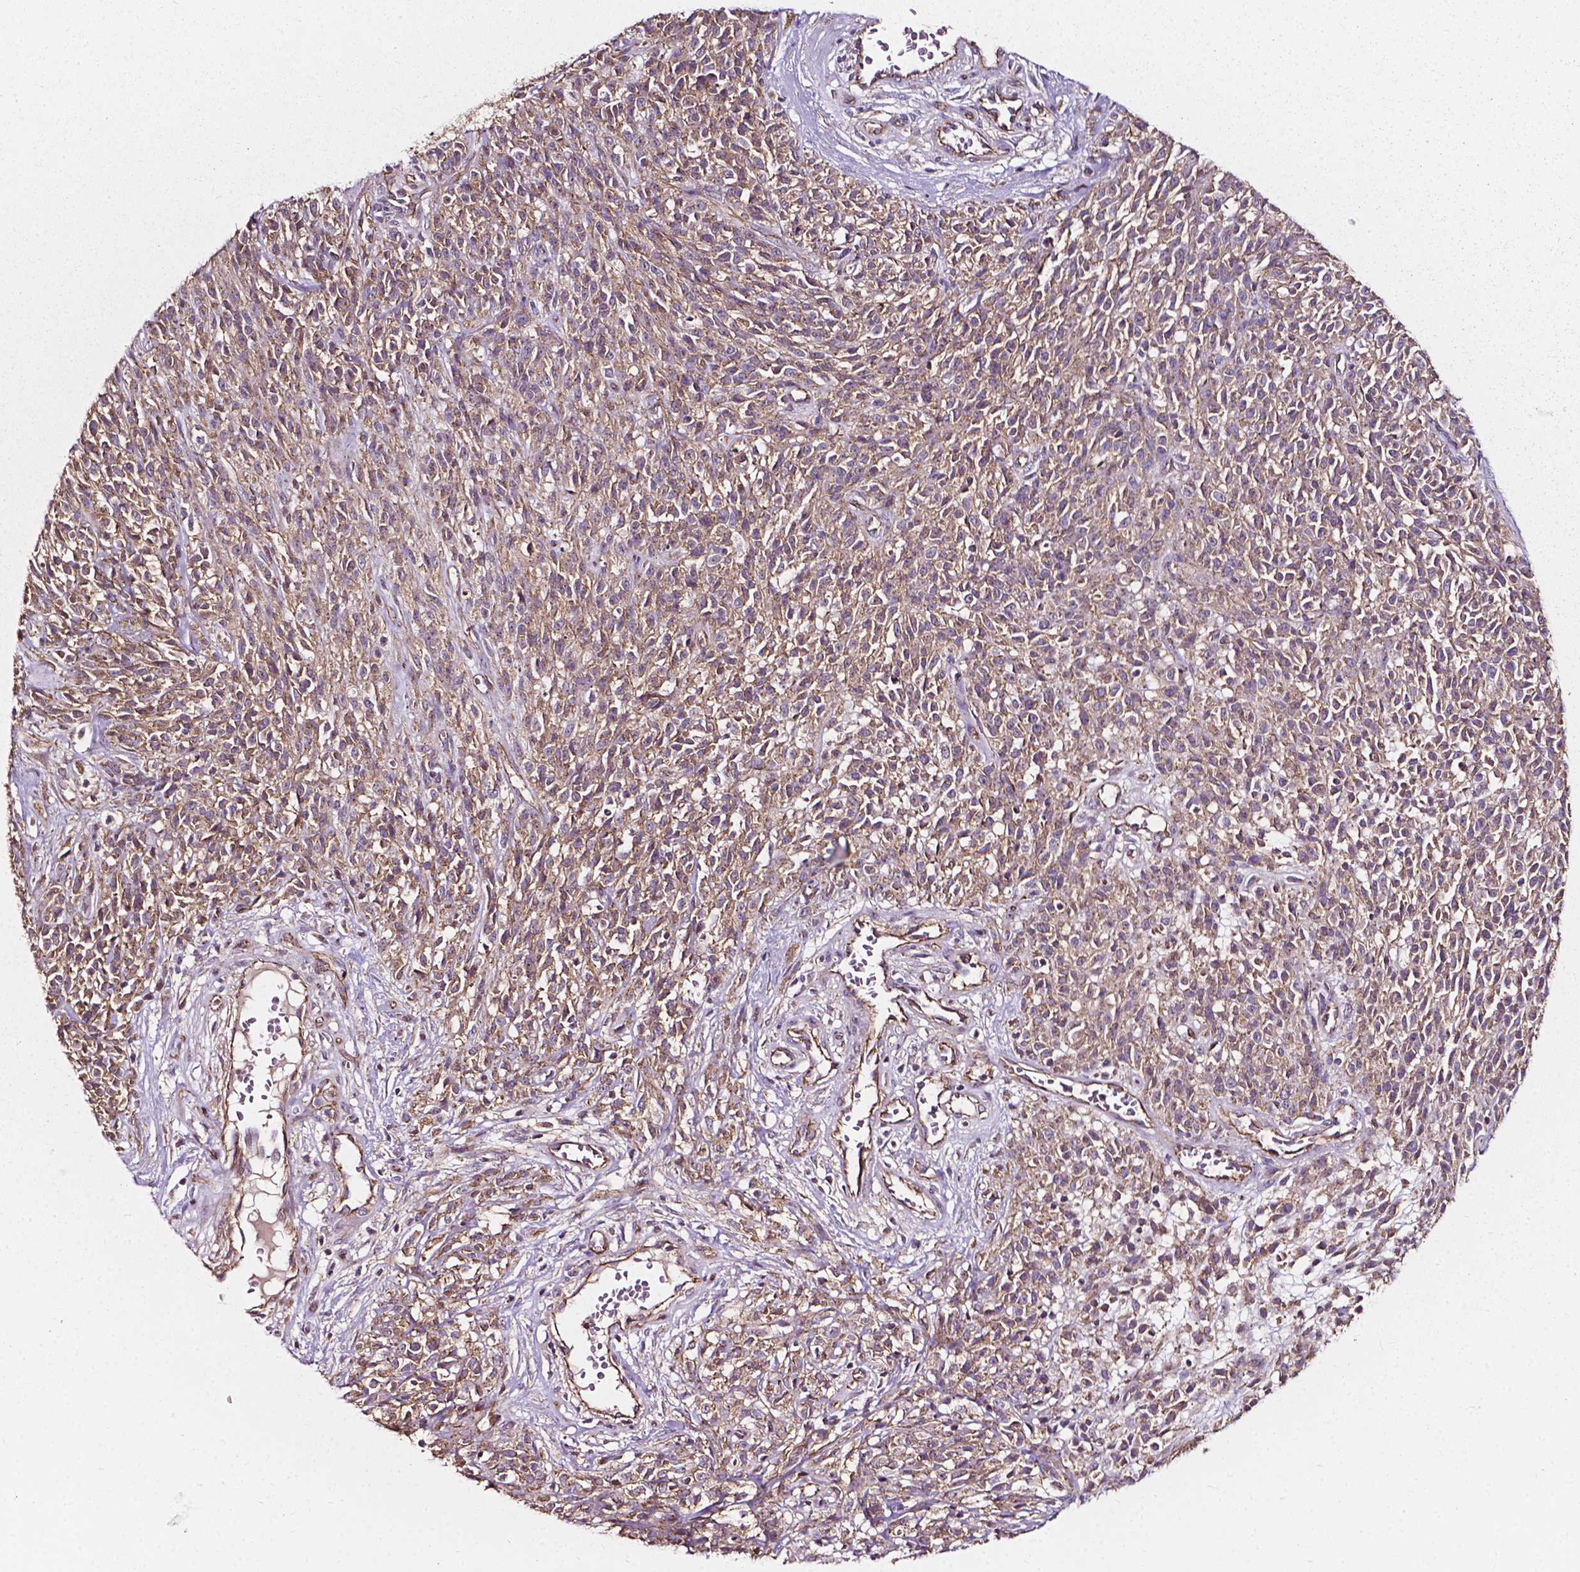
{"staining": {"intensity": "weak", "quantity": ">75%", "location": "cytoplasmic/membranous"}, "tissue": "melanoma", "cell_type": "Tumor cells", "image_type": "cancer", "snomed": [{"axis": "morphology", "description": "Malignant melanoma, NOS"}, {"axis": "topography", "description": "Skin"}, {"axis": "topography", "description": "Skin of trunk"}], "caption": "Malignant melanoma tissue shows weak cytoplasmic/membranous expression in approximately >75% of tumor cells, visualized by immunohistochemistry. Immunohistochemistry stains the protein in brown and the nuclei are stained blue.", "gene": "ATG16L1", "patient": {"sex": "male", "age": 74}}